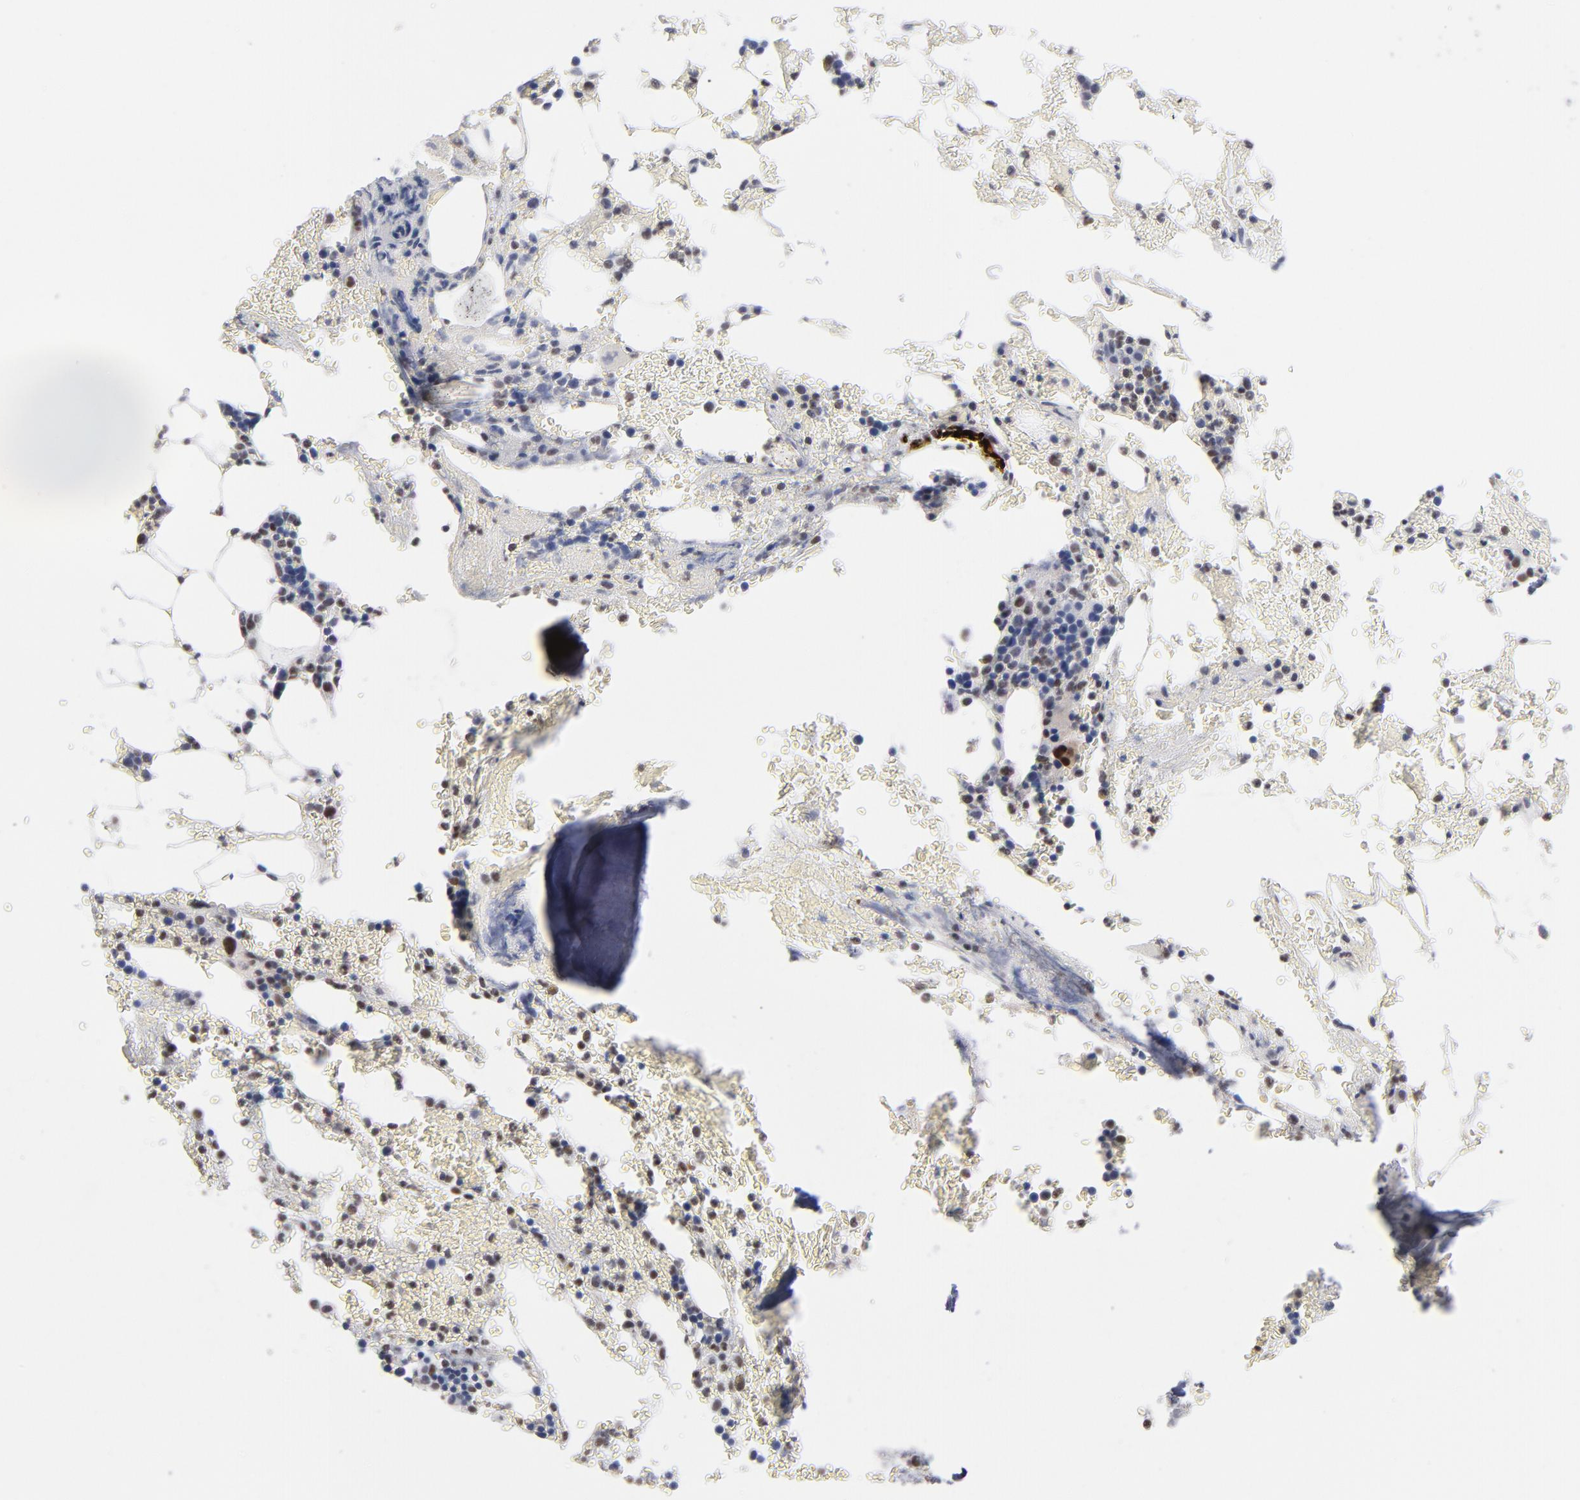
{"staining": {"intensity": "moderate", "quantity": "25%-75%", "location": "nuclear"}, "tissue": "bone marrow", "cell_type": "Hematopoietic cells", "image_type": "normal", "snomed": [{"axis": "morphology", "description": "Normal tissue, NOS"}, {"axis": "topography", "description": "Bone marrow"}], "caption": "Immunohistochemical staining of benign human bone marrow demonstrates medium levels of moderate nuclear expression in approximately 25%-75% of hematopoietic cells. (brown staining indicates protein expression, while blue staining denotes nuclei).", "gene": "MAX", "patient": {"sex": "female", "age": 73}}